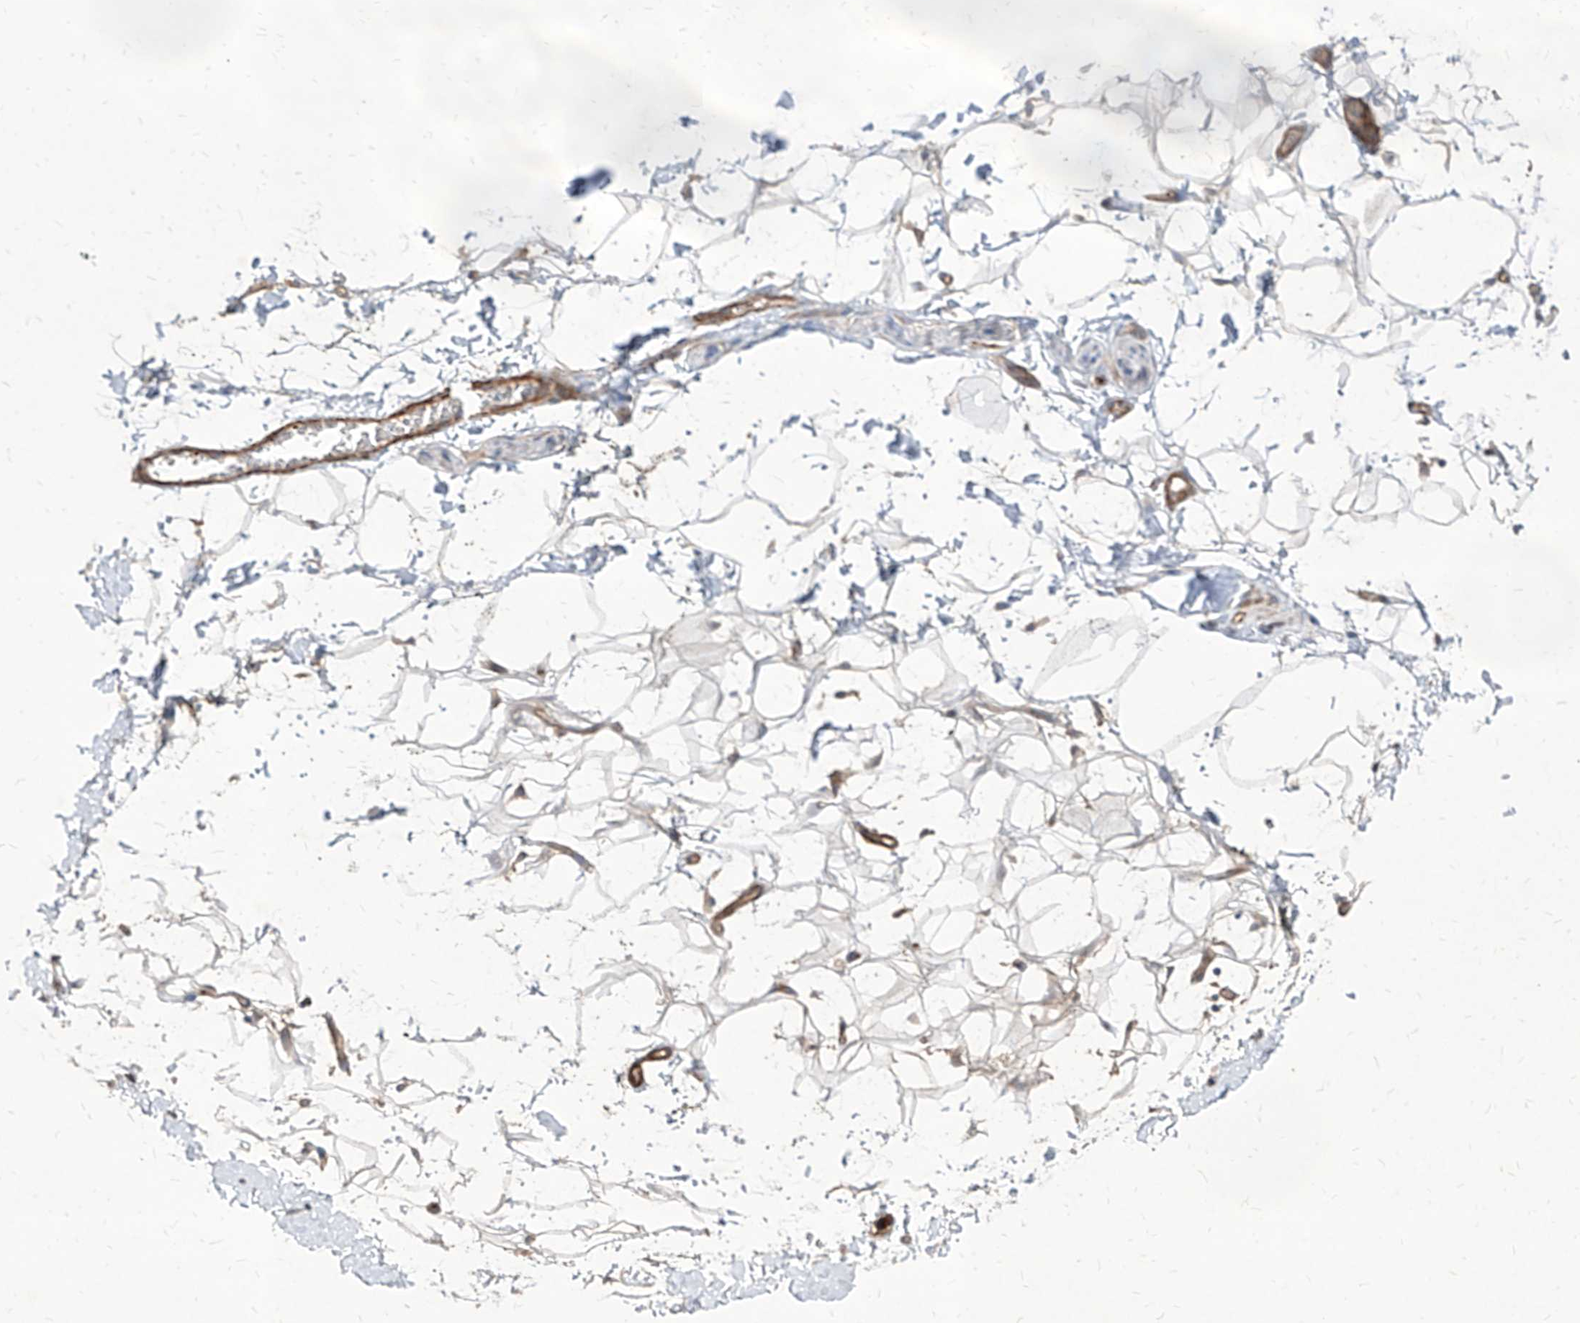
{"staining": {"intensity": "negative", "quantity": "none", "location": "none"}, "tissue": "adipose tissue", "cell_type": "Adipocytes", "image_type": "normal", "snomed": [{"axis": "morphology", "description": "Normal tissue, NOS"}, {"axis": "morphology", "description": "Adenocarcinoma, NOS"}, {"axis": "topography", "description": "Pancreas"}, {"axis": "topography", "description": "Peripheral nerve tissue"}], "caption": "Benign adipose tissue was stained to show a protein in brown. There is no significant staining in adipocytes.", "gene": "FAM83B", "patient": {"sex": "male", "age": 59}}